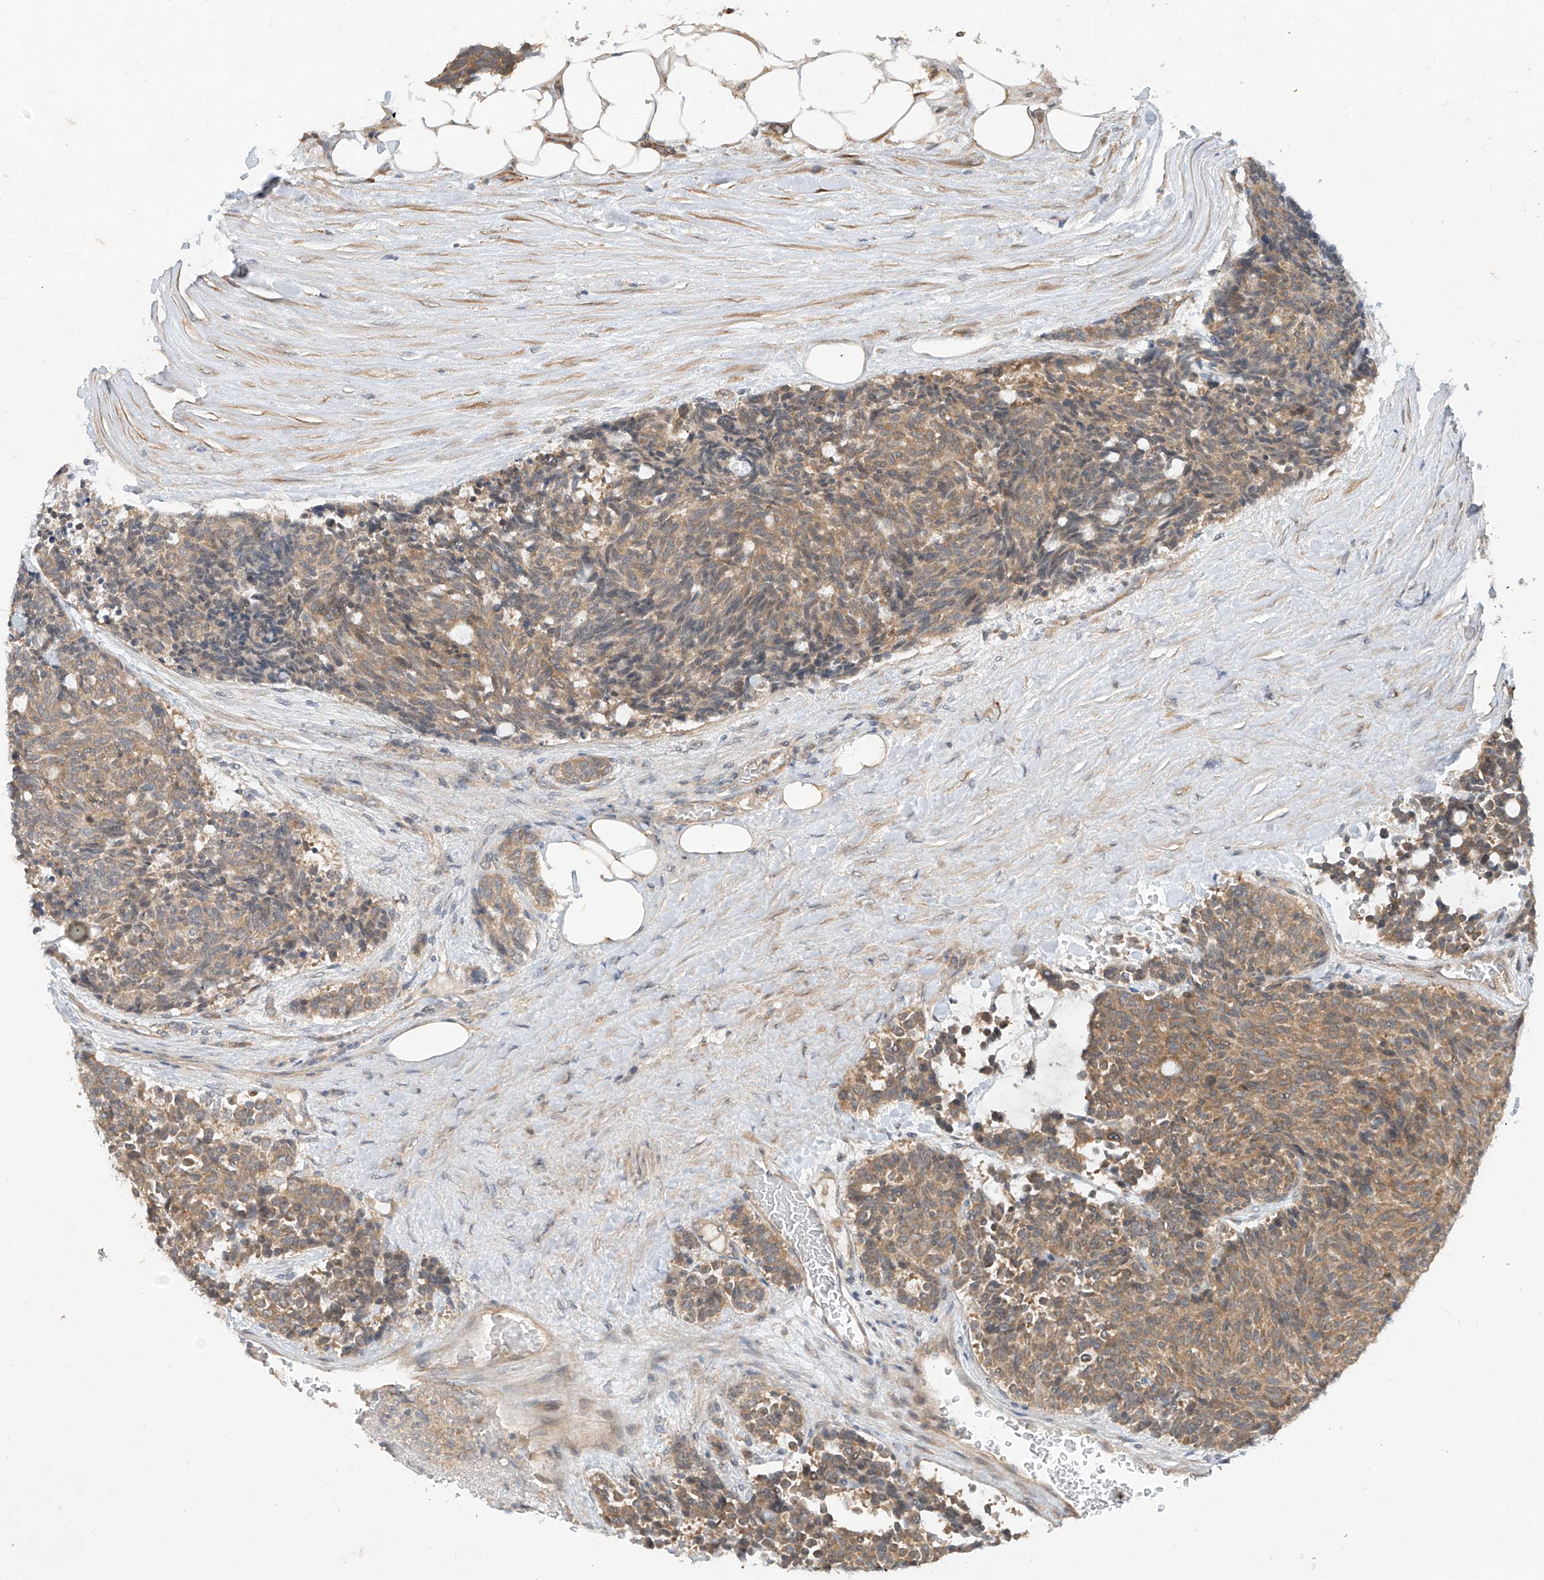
{"staining": {"intensity": "moderate", "quantity": ">75%", "location": "cytoplasmic/membranous"}, "tissue": "carcinoid", "cell_type": "Tumor cells", "image_type": "cancer", "snomed": [{"axis": "morphology", "description": "Carcinoid, malignant, NOS"}, {"axis": "topography", "description": "Pancreas"}], "caption": "Protein staining of malignant carcinoid tissue shows moderate cytoplasmic/membranous staining in about >75% of tumor cells.", "gene": "MTUS2", "patient": {"sex": "female", "age": 54}}